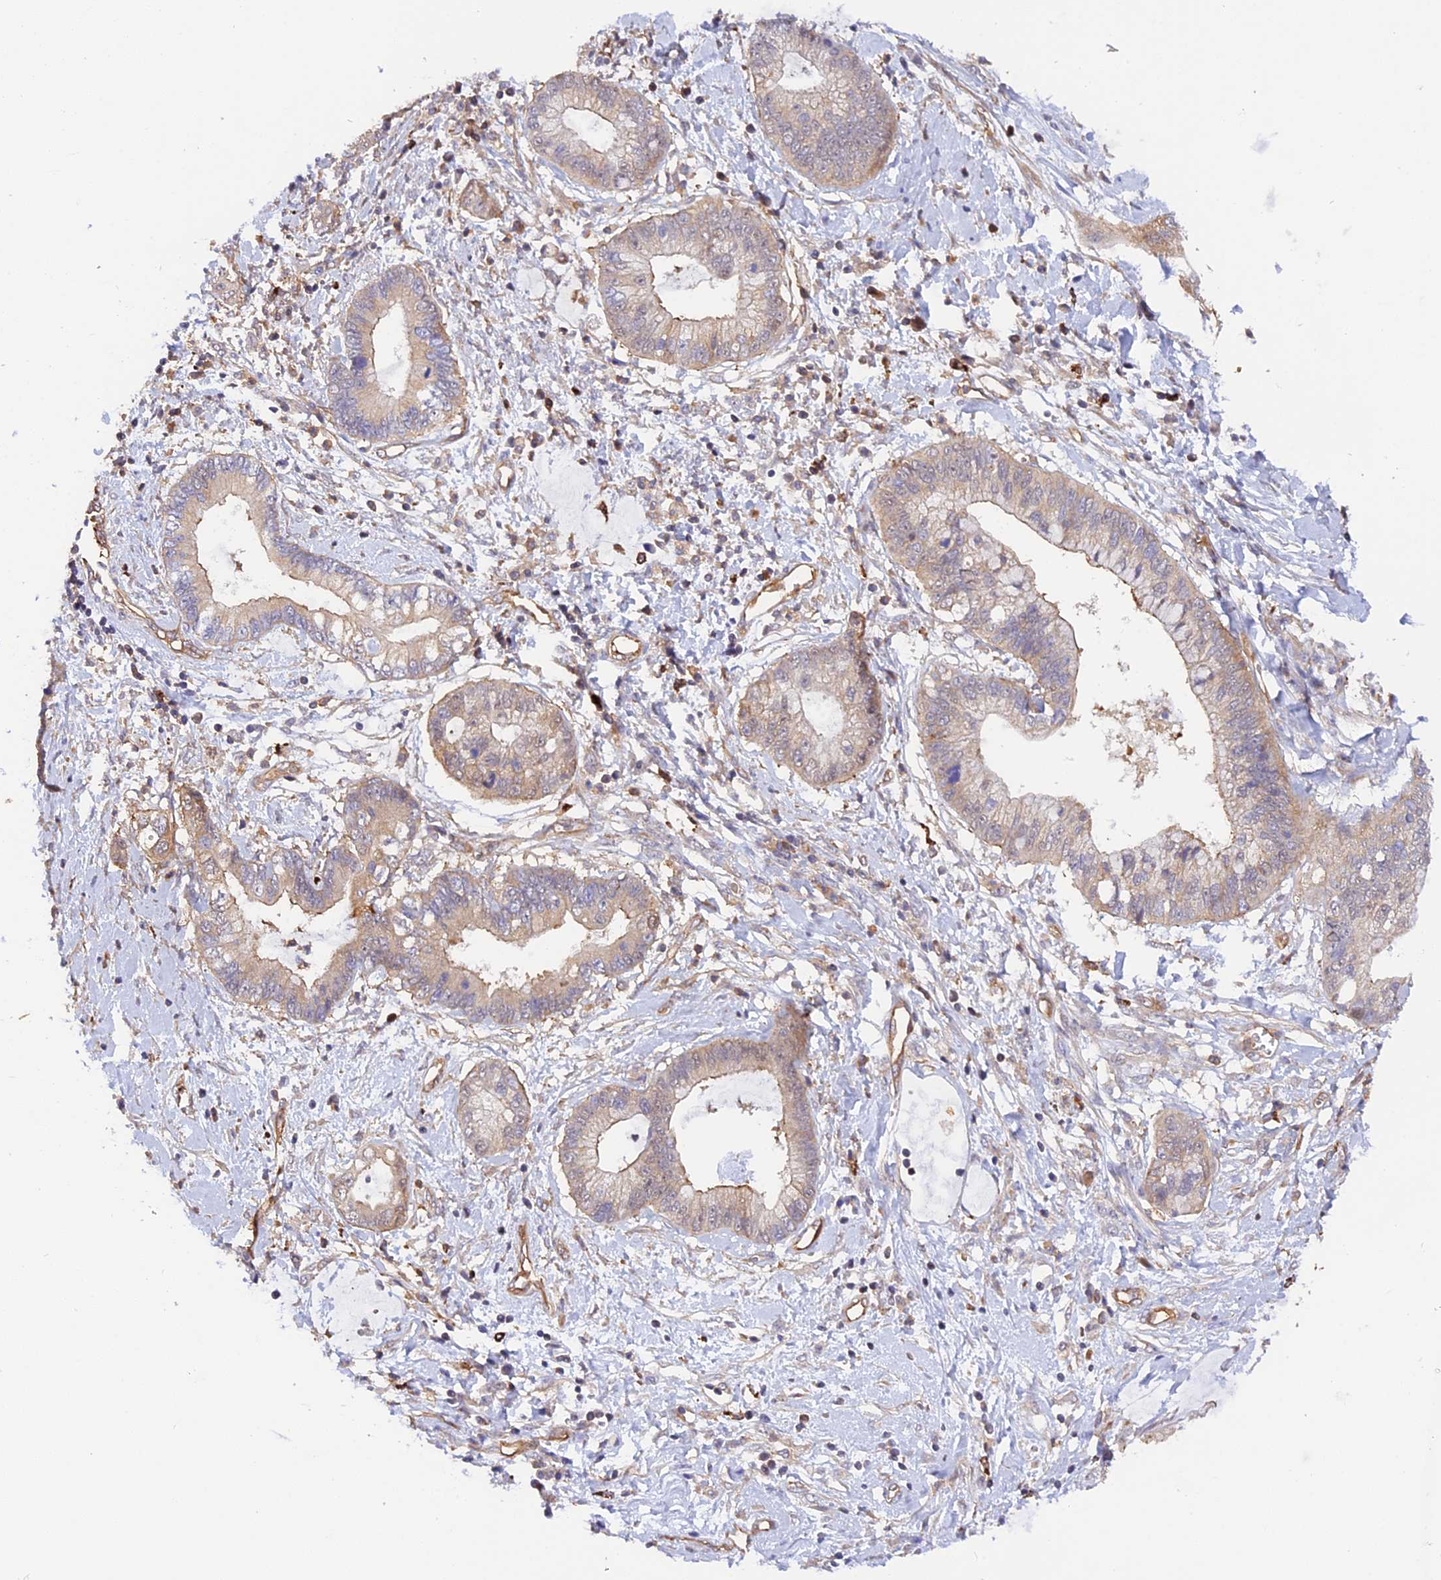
{"staining": {"intensity": "weak", "quantity": "<25%", "location": "cytoplasmic/membranous"}, "tissue": "cervical cancer", "cell_type": "Tumor cells", "image_type": "cancer", "snomed": [{"axis": "morphology", "description": "Adenocarcinoma, NOS"}, {"axis": "topography", "description": "Cervix"}], "caption": "The photomicrograph reveals no significant staining in tumor cells of adenocarcinoma (cervical).", "gene": "C5orf22", "patient": {"sex": "female", "age": 44}}